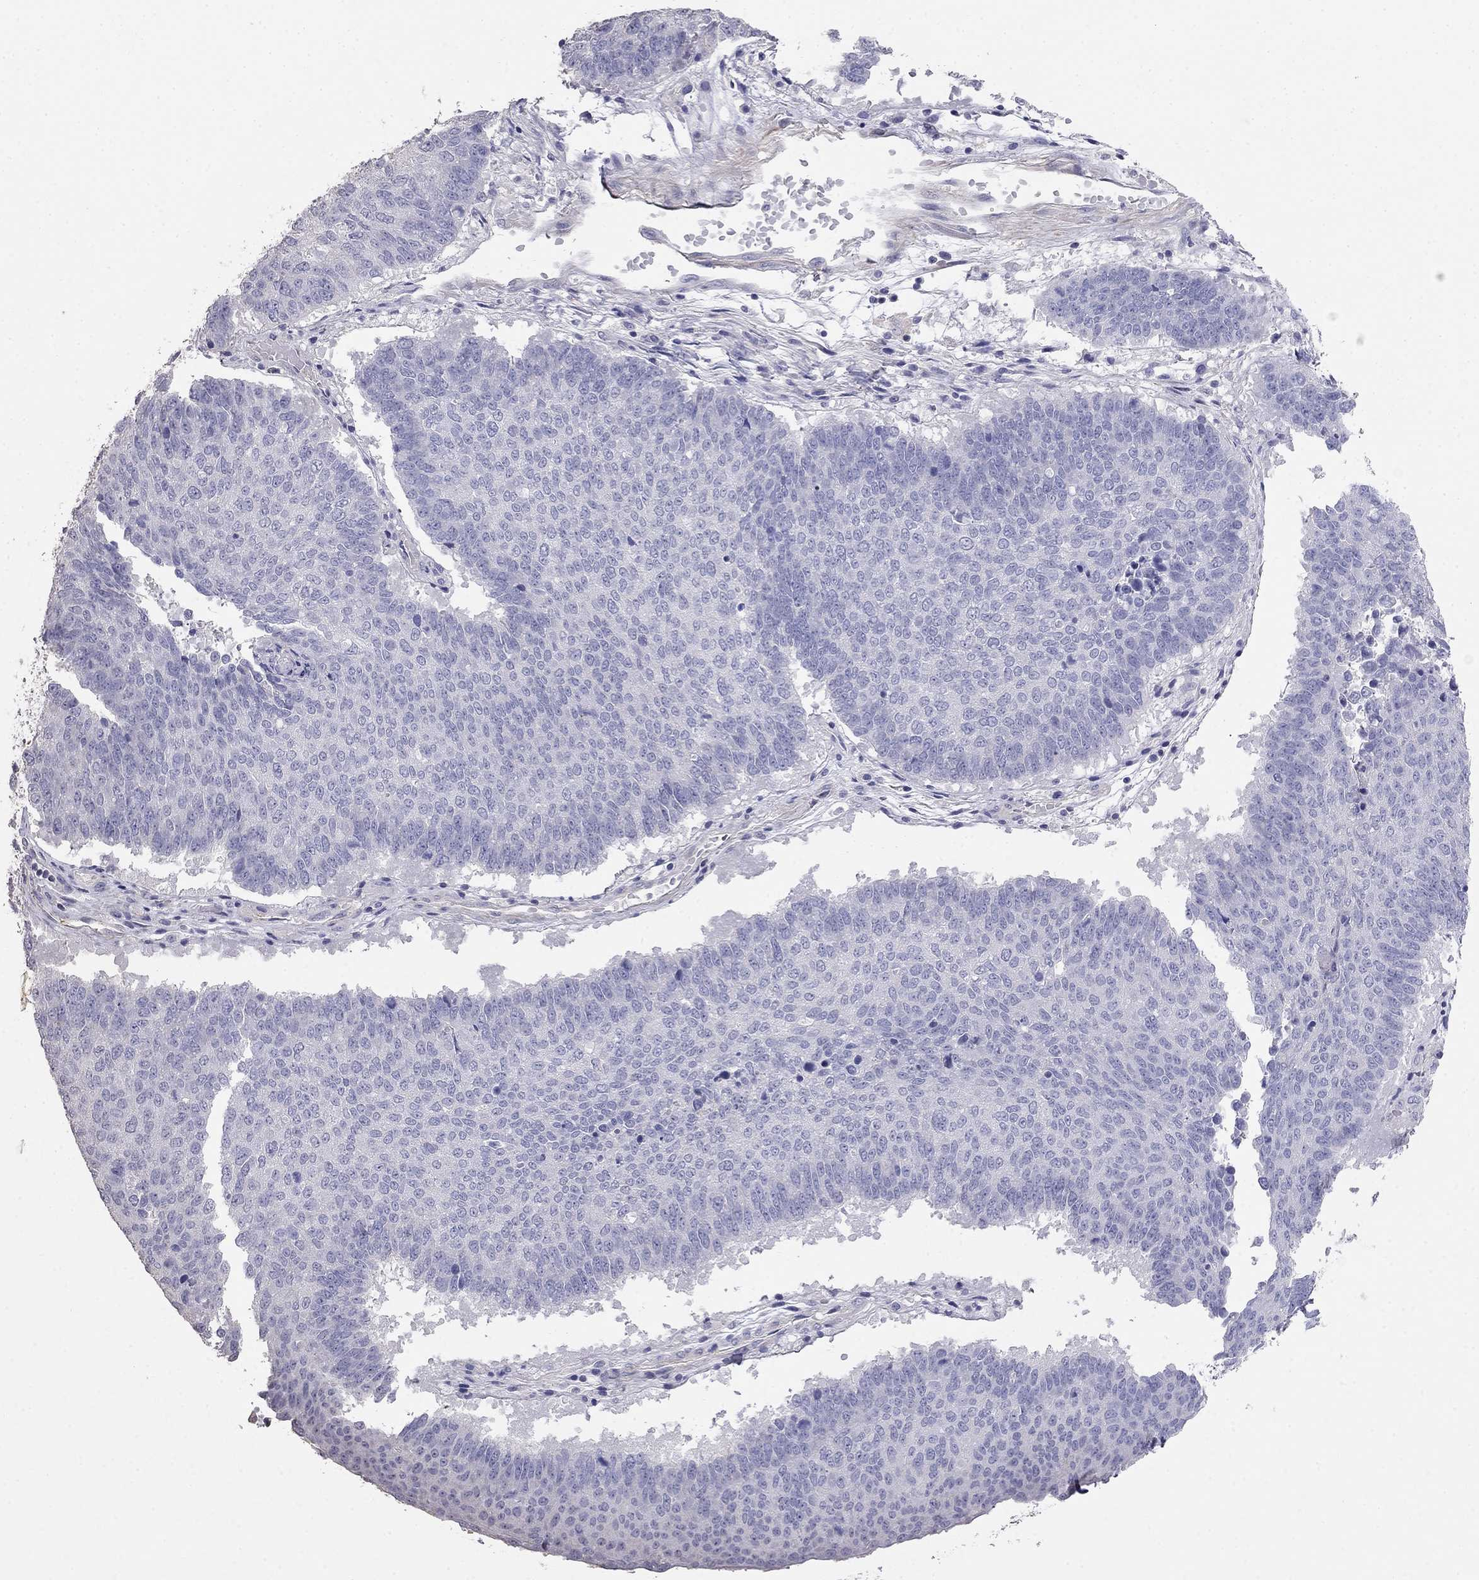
{"staining": {"intensity": "negative", "quantity": "none", "location": "none"}, "tissue": "lung cancer", "cell_type": "Tumor cells", "image_type": "cancer", "snomed": [{"axis": "morphology", "description": "Squamous cell carcinoma, NOS"}, {"axis": "topography", "description": "Lung"}], "caption": "Immunohistochemical staining of human lung cancer (squamous cell carcinoma) reveals no significant positivity in tumor cells.", "gene": "LY6H", "patient": {"sex": "male", "age": 73}}